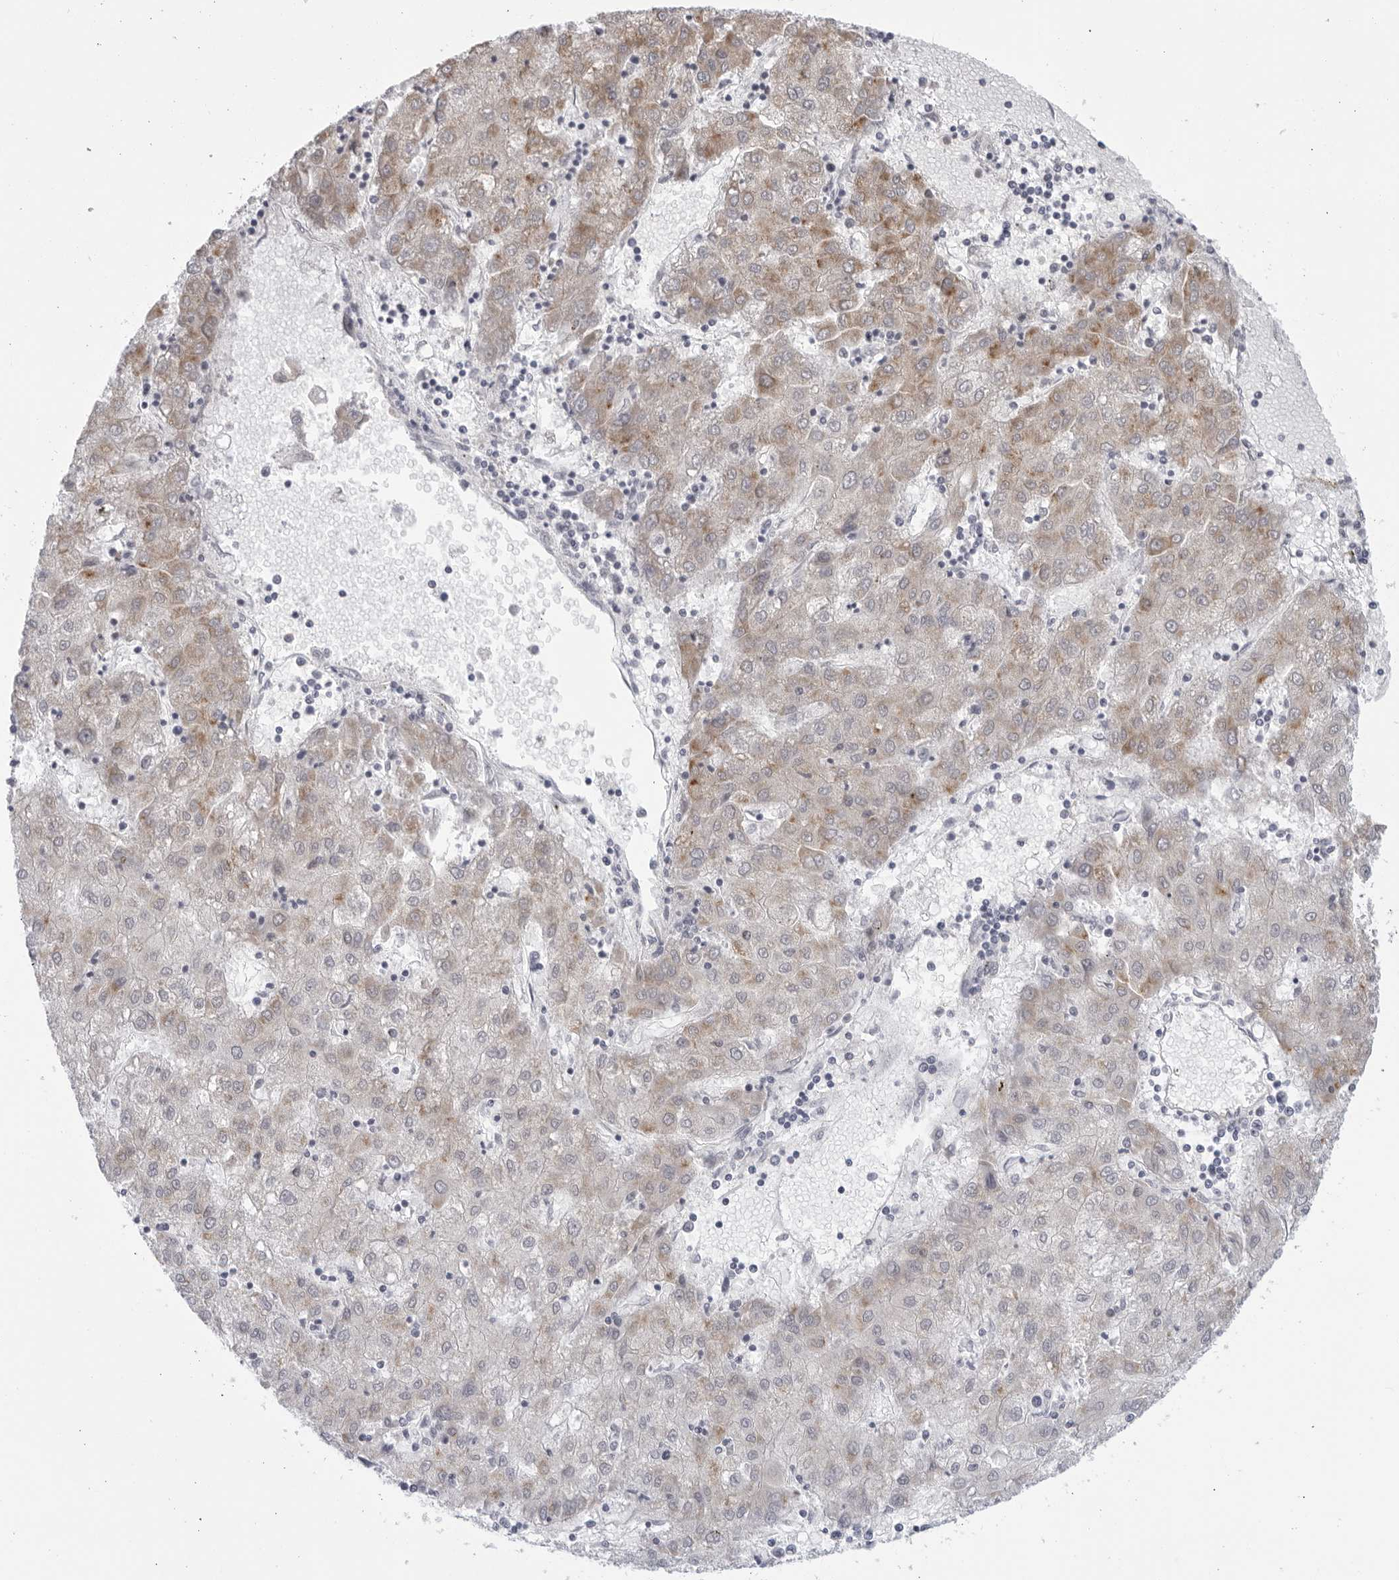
{"staining": {"intensity": "weak", "quantity": "25%-75%", "location": "cytoplasmic/membranous"}, "tissue": "liver cancer", "cell_type": "Tumor cells", "image_type": "cancer", "snomed": [{"axis": "morphology", "description": "Carcinoma, Hepatocellular, NOS"}, {"axis": "topography", "description": "Liver"}], "caption": "Human liver hepatocellular carcinoma stained for a protein (brown) demonstrates weak cytoplasmic/membranous positive staining in about 25%-75% of tumor cells.", "gene": "WDTC1", "patient": {"sex": "male", "age": 72}}